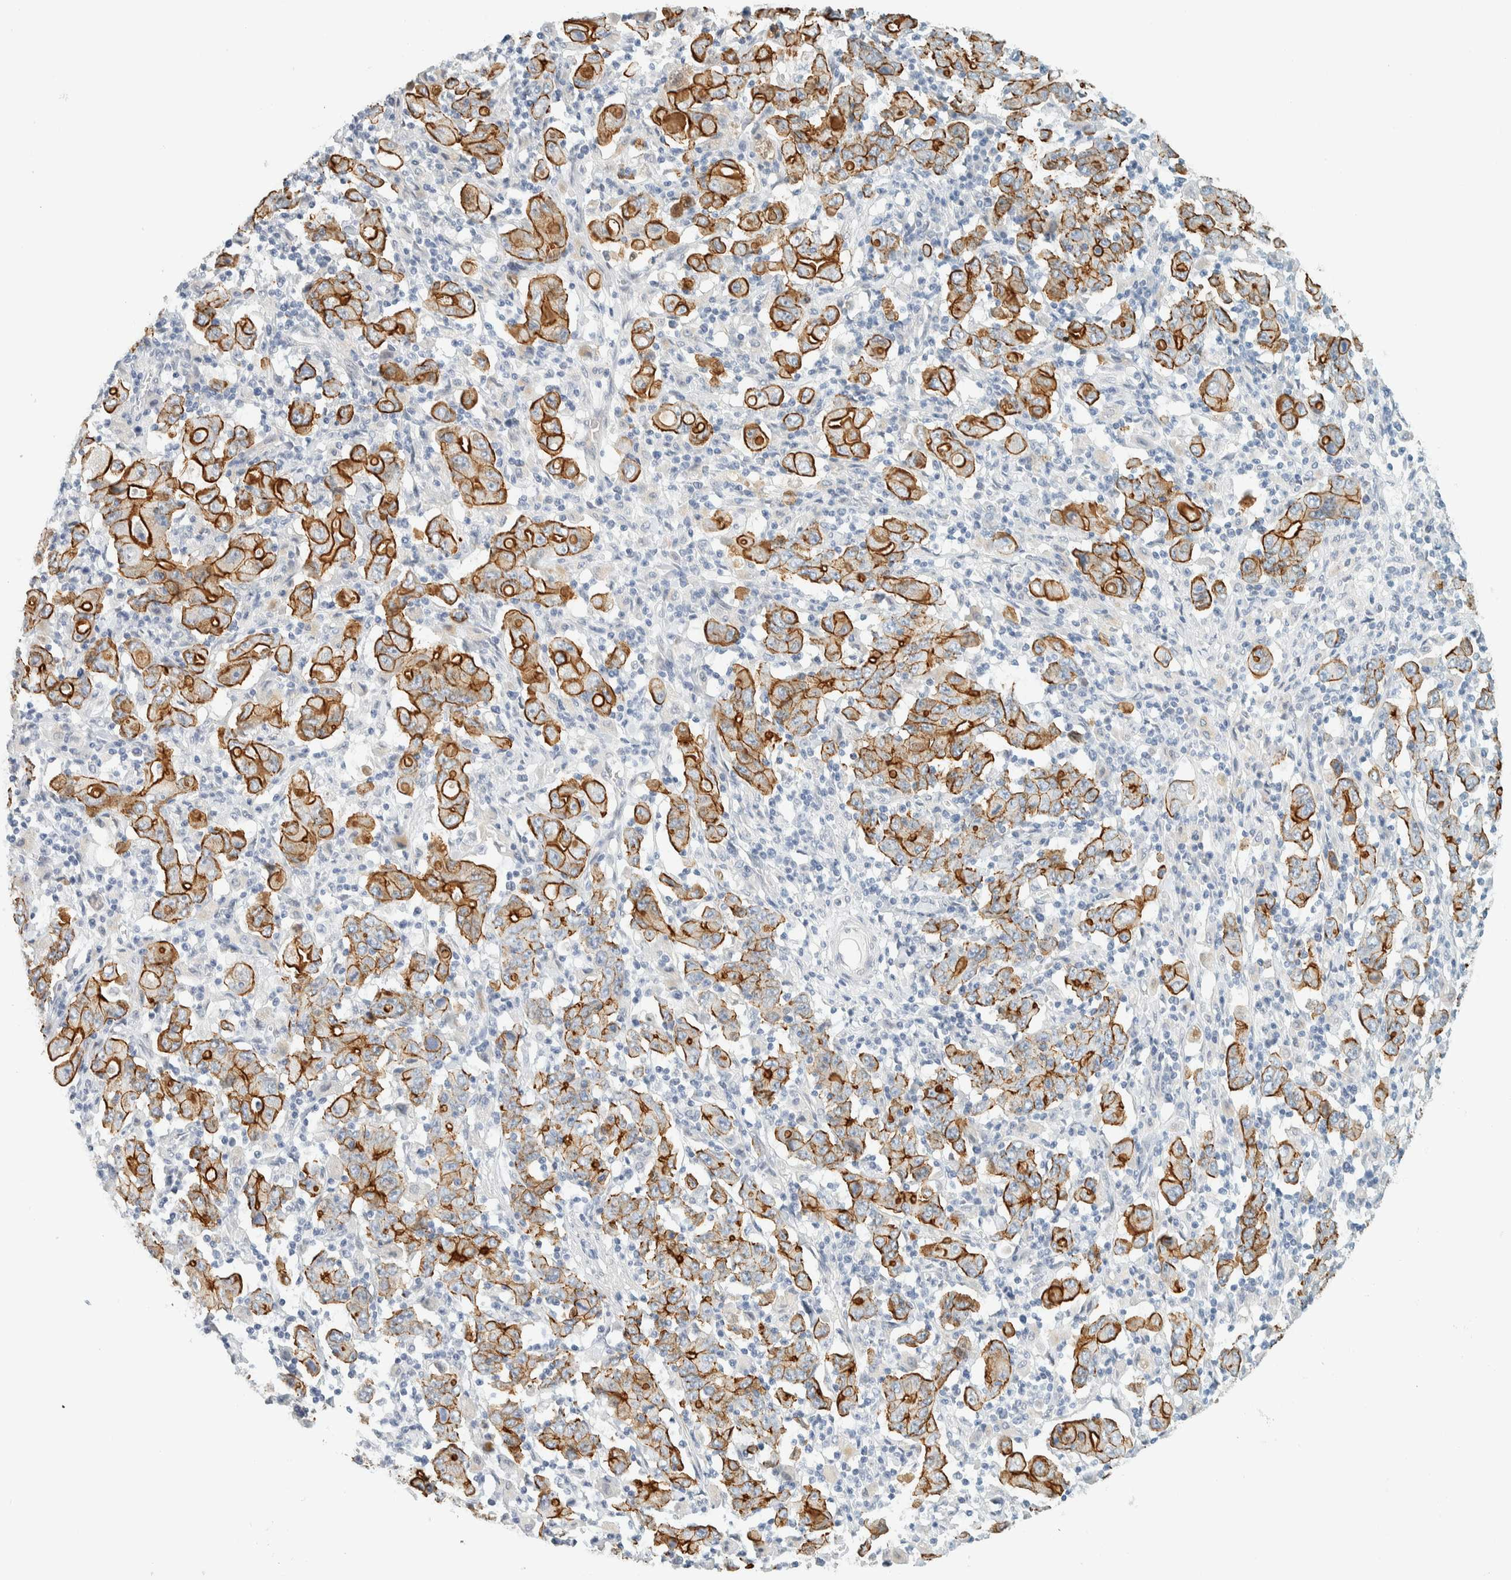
{"staining": {"intensity": "strong", "quantity": "25%-75%", "location": "cytoplasmic/membranous"}, "tissue": "stomach cancer", "cell_type": "Tumor cells", "image_type": "cancer", "snomed": [{"axis": "morphology", "description": "Adenocarcinoma, NOS"}, {"axis": "topography", "description": "Stomach, upper"}], "caption": "Stomach cancer stained with DAB immunohistochemistry (IHC) demonstrates high levels of strong cytoplasmic/membranous expression in approximately 25%-75% of tumor cells. The staining is performed using DAB (3,3'-diaminobenzidine) brown chromogen to label protein expression. The nuclei are counter-stained blue using hematoxylin.", "gene": "C1QTNF12", "patient": {"sex": "male", "age": 69}}